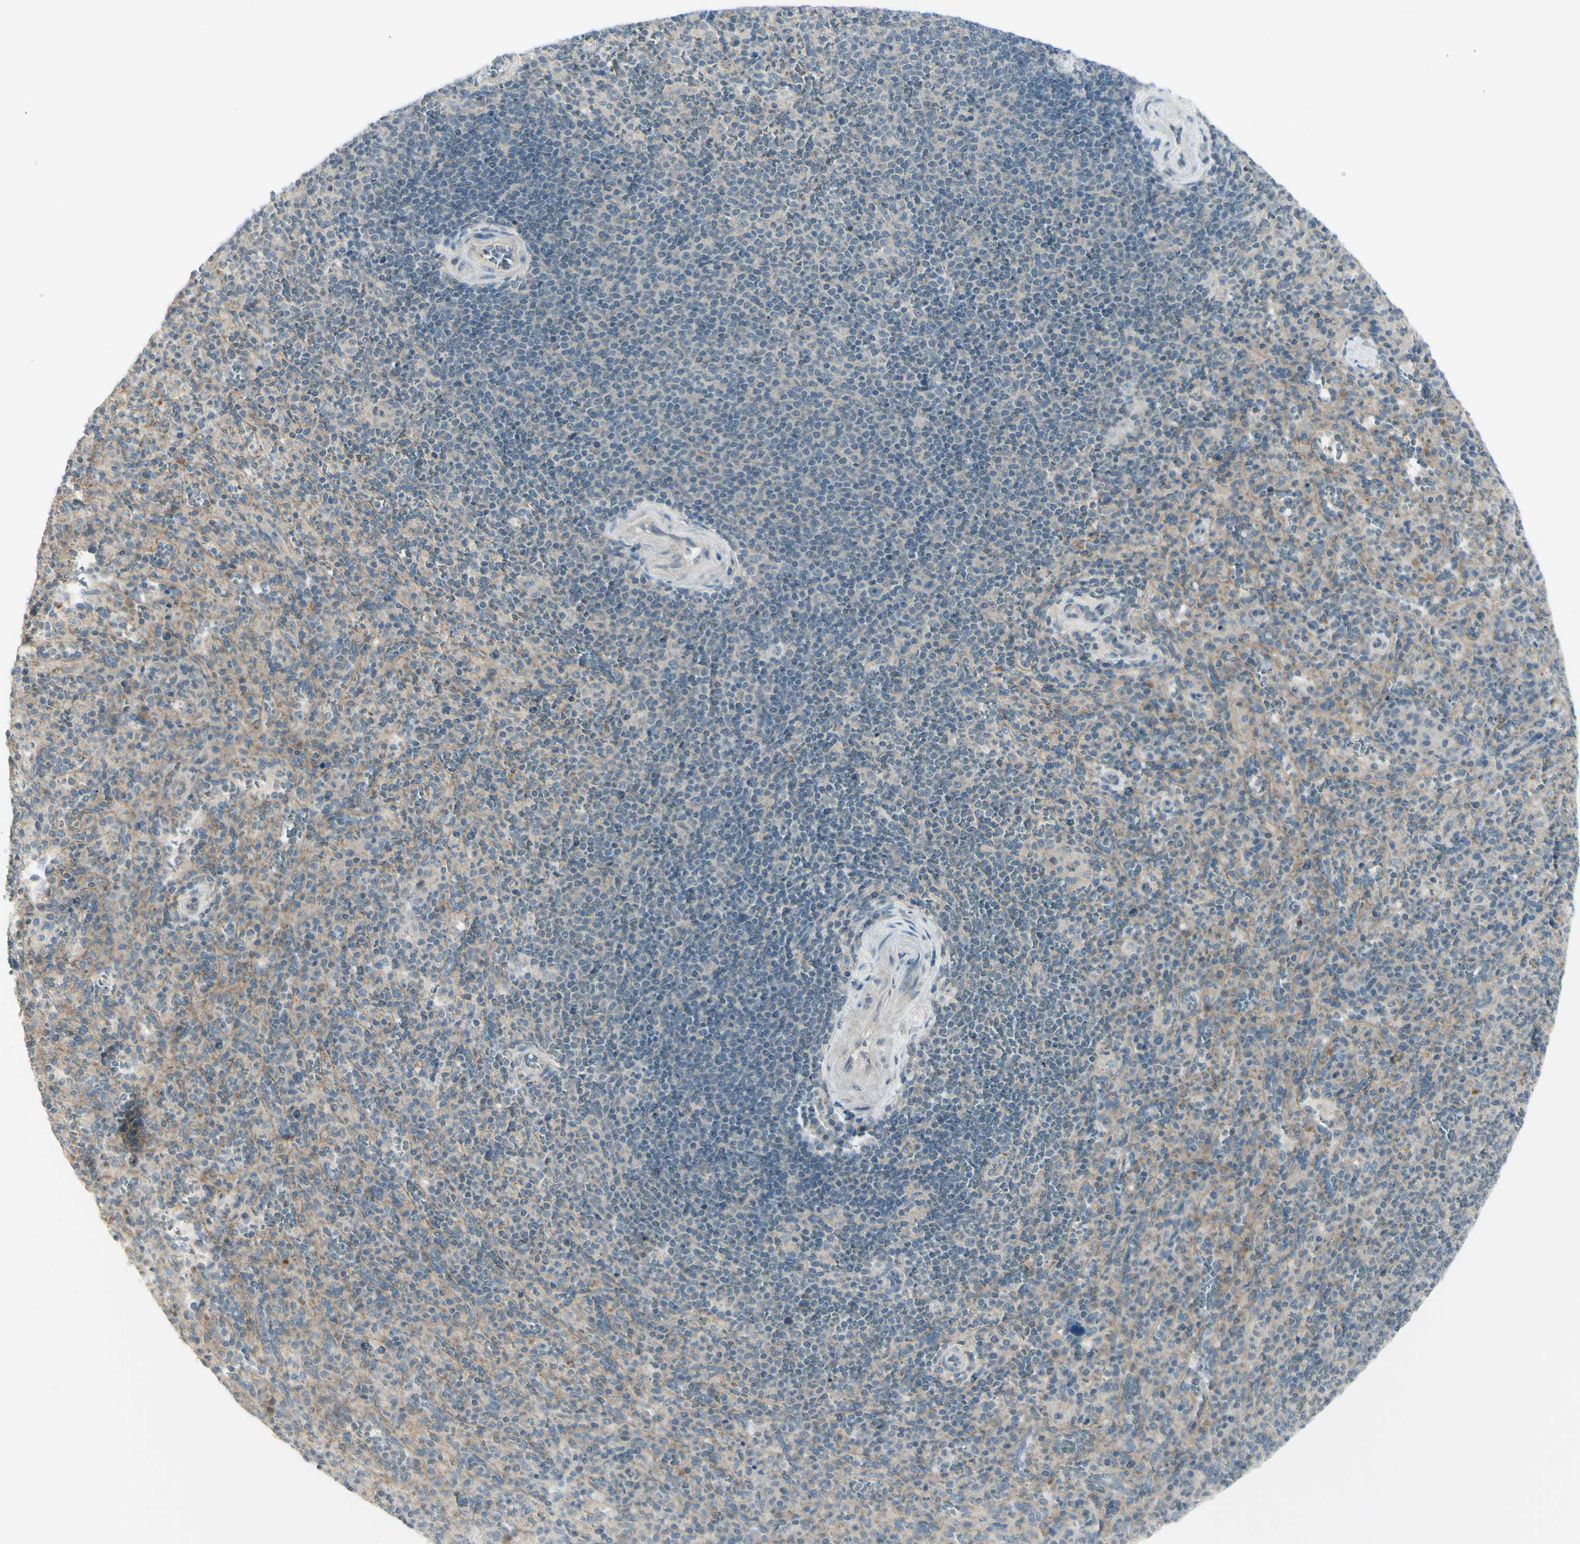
{"staining": {"intensity": "weak", "quantity": ">75%", "location": "cytoplasmic/membranous"}, "tissue": "spleen", "cell_type": "Cells in red pulp", "image_type": "normal", "snomed": [{"axis": "morphology", "description": "Normal tissue, NOS"}, {"axis": "topography", "description": "Spleen"}], "caption": "Immunohistochemistry (IHC) micrograph of benign spleen: human spleen stained using immunohistochemistry shows low levels of weak protein expression localized specifically in the cytoplasmic/membranous of cells in red pulp, appearing as a cytoplasmic/membranous brown color.", "gene": "SH3GL2", "patient": {"sex": "male", "age": 36}}